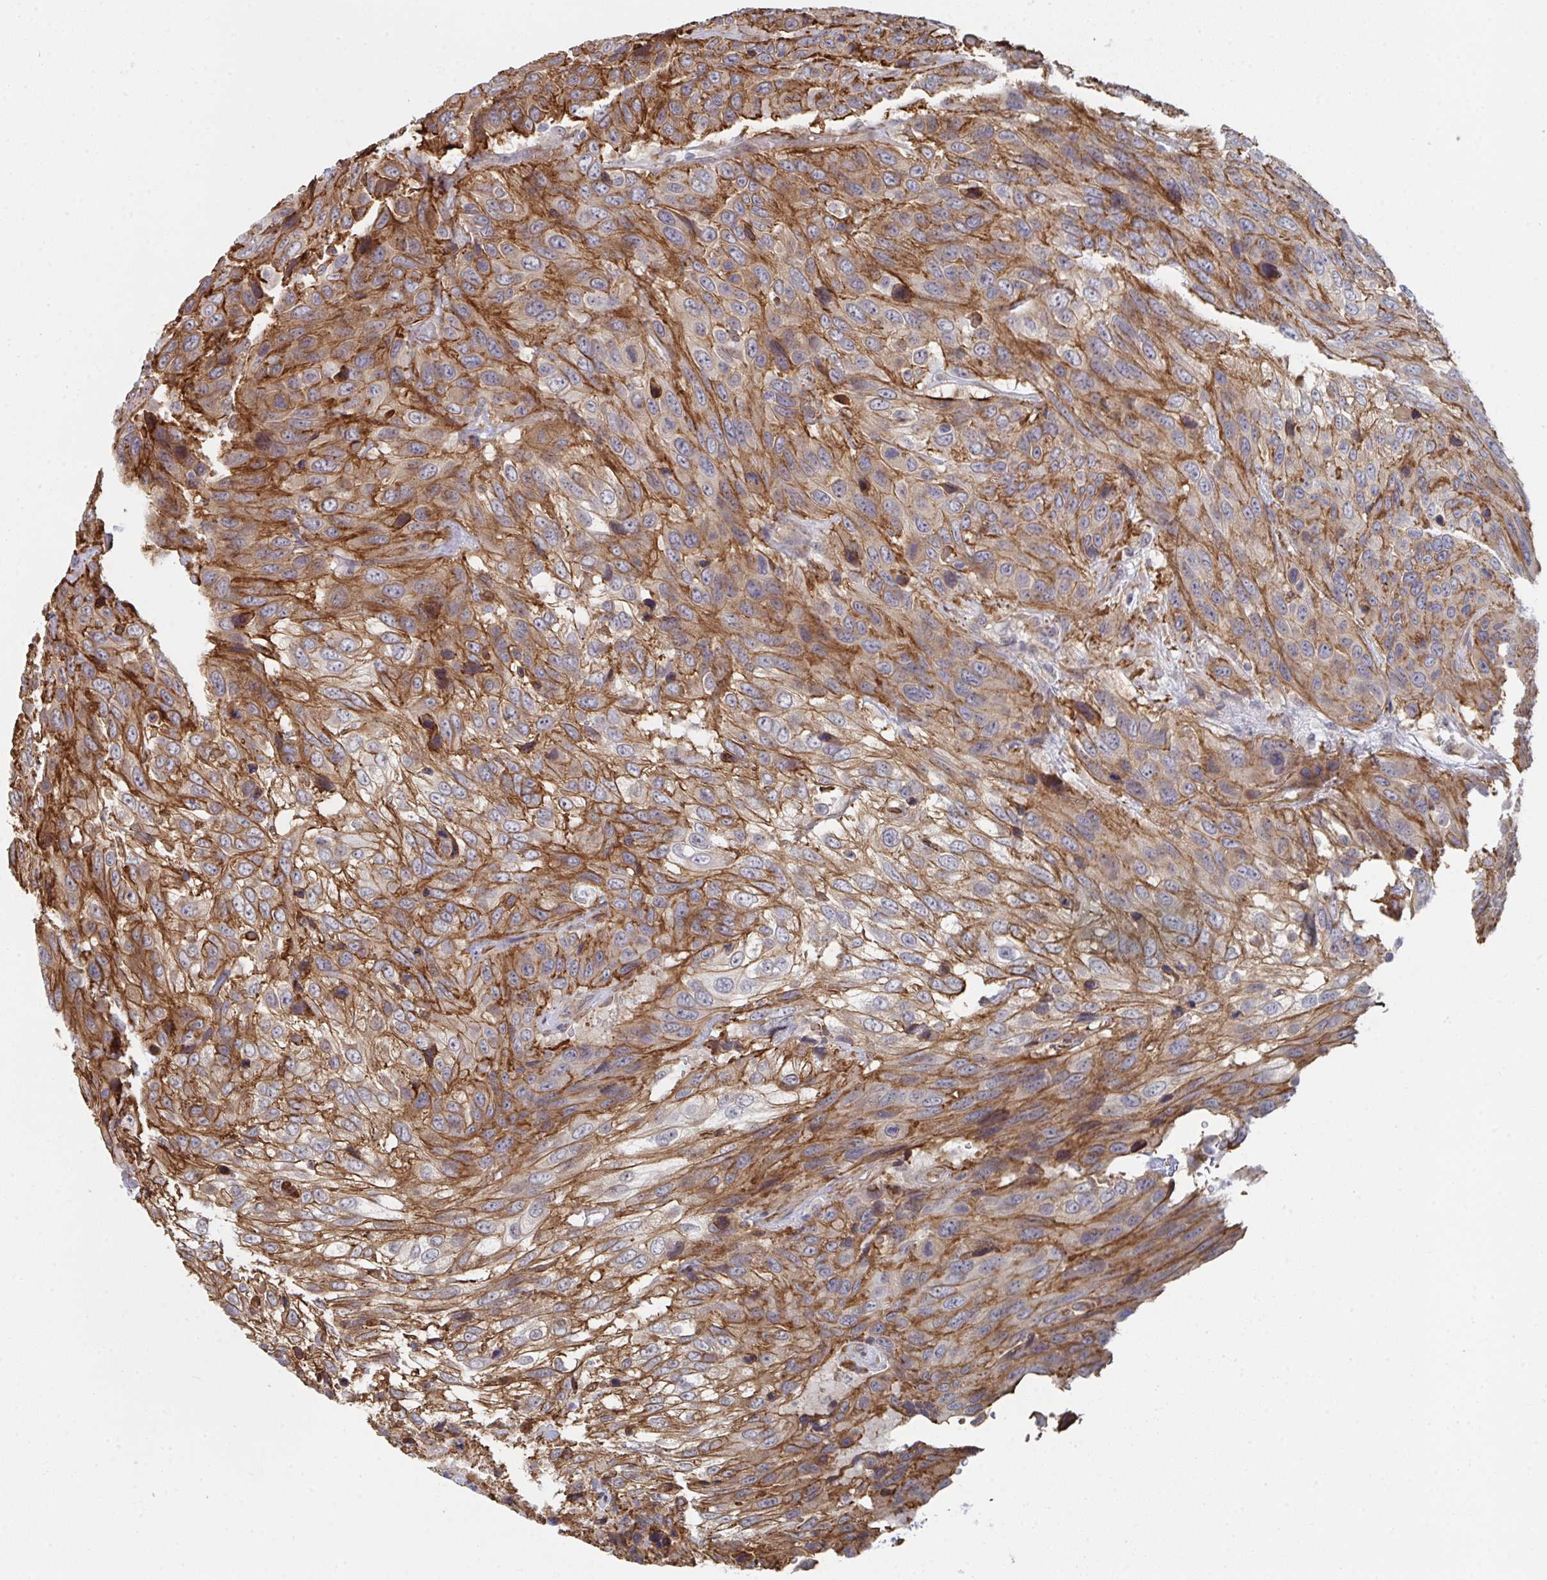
{"staining": {"intensity": "moderate", "quantity": "25%-75%", "location": "cytoplasmic/membranous"}, "tissue": "urothelial cancer", "cell_type": "Tumor cells", "image_type": "cancer", "snomed": [{"axis": "morphology", "description": "Urothelial carcinoma, High grade"}, {"axis": "topography", "description": "Urinary bladder"}], "caption": "Tumor cells exhibit medium levels of moderate cytoplasmic/membranous positivity in approximately 25%-75% of cells in human urothelial carcinoma (high-grade).", "gene": "NEURL4", "patient": {"sex": "female", "age": 70}}